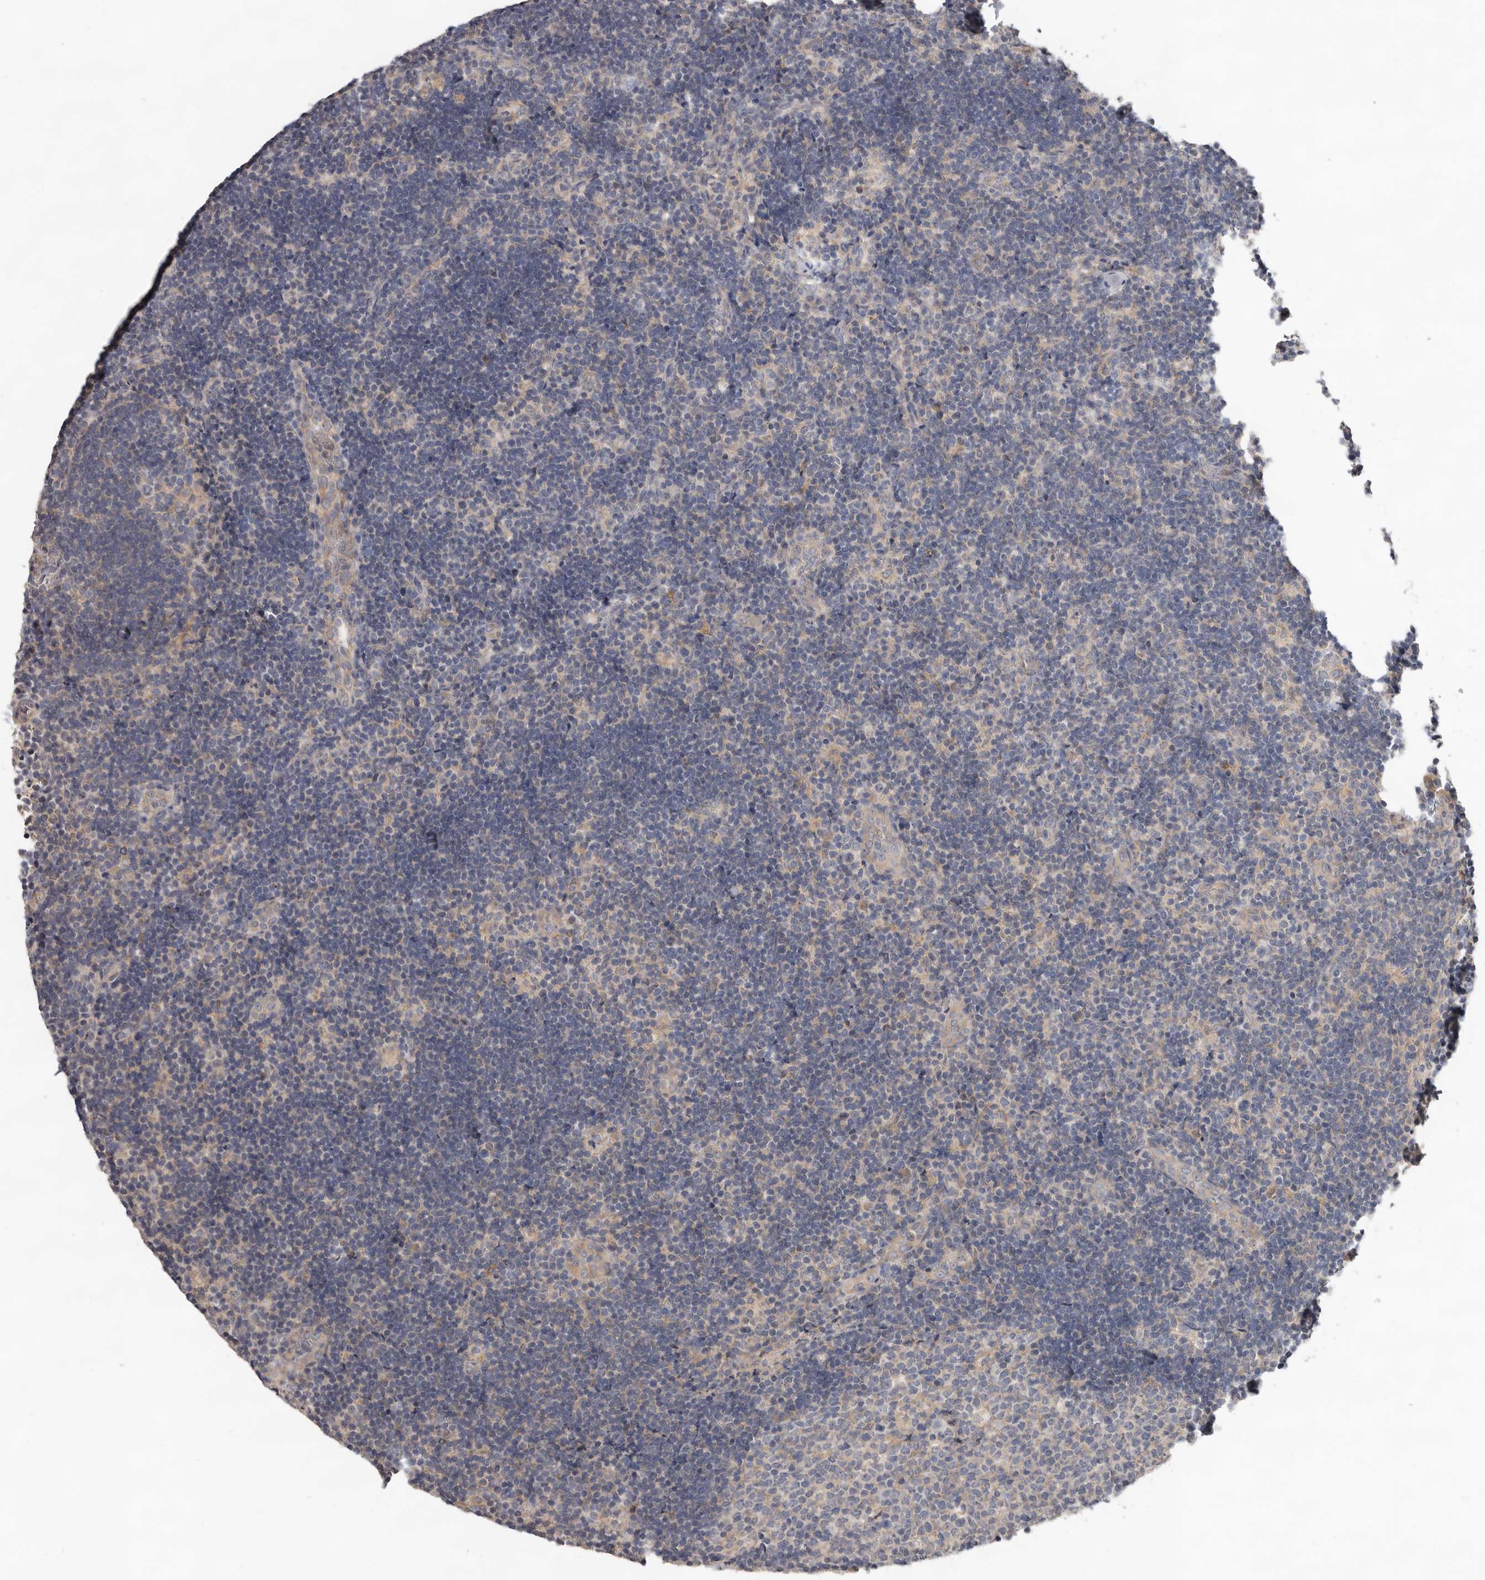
{"staining": {"intensity": "weak", "quantity": "25%-75%", "location": "cytoplasmic/membranous"}, "tissue": "lymph node", "cell_type": "Germinal center cells", "image_type": "normal", "snomed": [{"axis": "morphology", "description": "Normal tissue, NOS"}, {"axis": "topography", "description": "Lymph node"}], "caption": "Protein staining of normal lymph node exhibits weak cytoplasmic/membranous staining in approximately 25%-75% of germinal center cells.", "gene": "HINT3", "patient": {"sex": "female", "age": 22}}